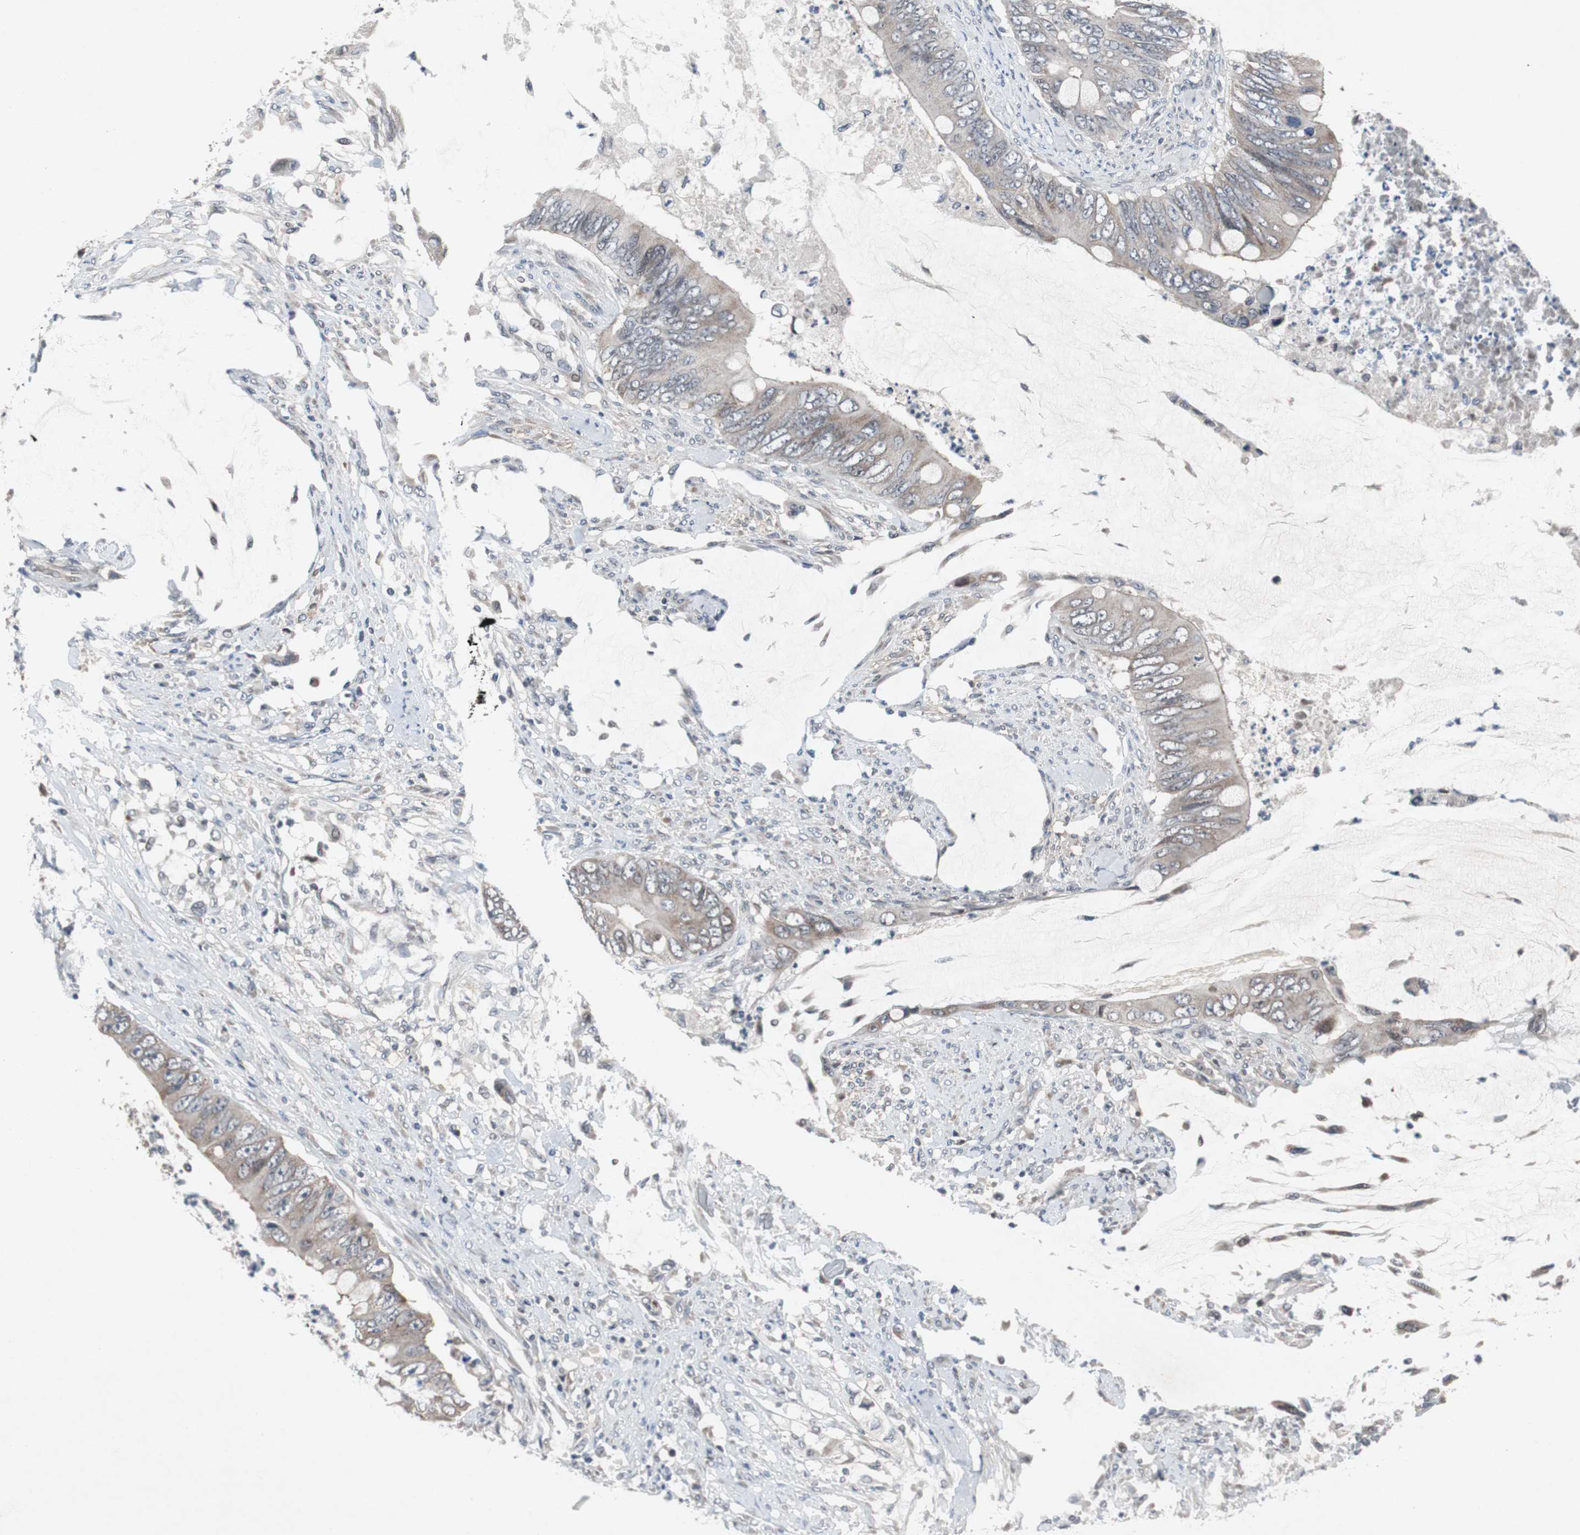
{"staining": {"intensity": "weak", "quantity": "25%-75%", "location": "cytoplasmic/membranous"}, "tissue": "colorectal cancer", "cell_type": "Tumor cells", "image_type": "cancer", "snomed": [{"axis": "morphology", "description": "Adenocarcinoma, NOS"}, {"axis": "topography", "description": "Rectum"}], "caption": "The photomicrograph shows immunohistochemical staining of adenocarcinoma (colorectal). There is weak cytoplasmic/membranous staining is appreciated in approximately 25%-75% of tumor cells.", "gene": "TP63", "patient": {"sex": "female", "age": 77}}